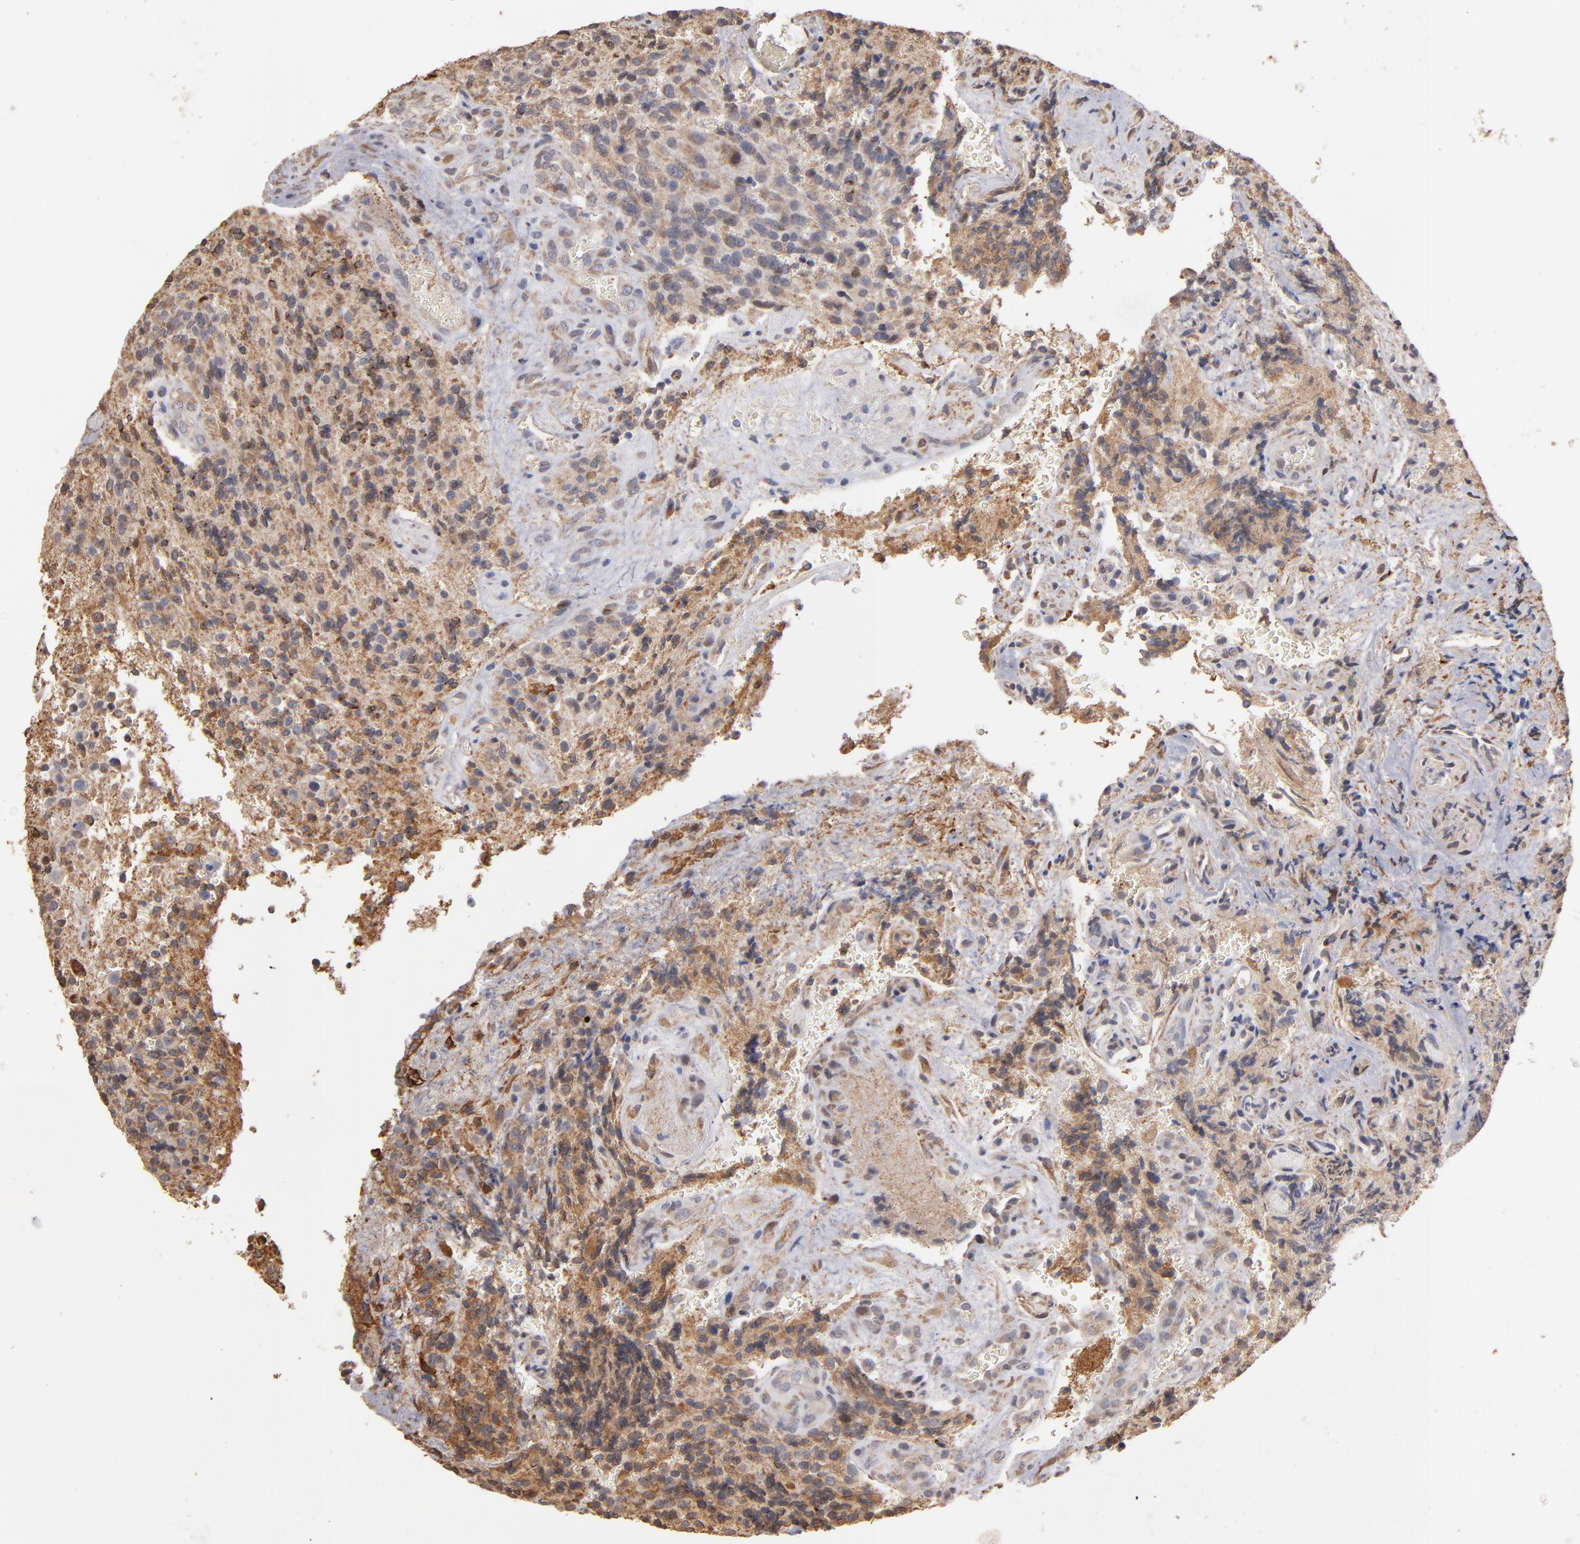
{"staining": {"intensity": "moderate", "quantity": "<25%", "location": "cytoplasmic/membranous"}, "tissue": "glioma", "cell_type": "Tumor cells", "image_type": "cancer", "snomed": [{"axis": "morphology", "description": "Normal tissue, NOS"}, {"axis": "morphology", "description": "Glioma, malignant, High grade"}, {"axis": "topography", "description": "Cerebral cortex"}], "caption": "There is low levels of moderate cytoplasmic/membranous staining in tumor cells of glioma, as demonstrated by immunohistochemical staining (brown color).", "gene": "PGRMC1", "patient": {"sex": "male", "age": 56}}